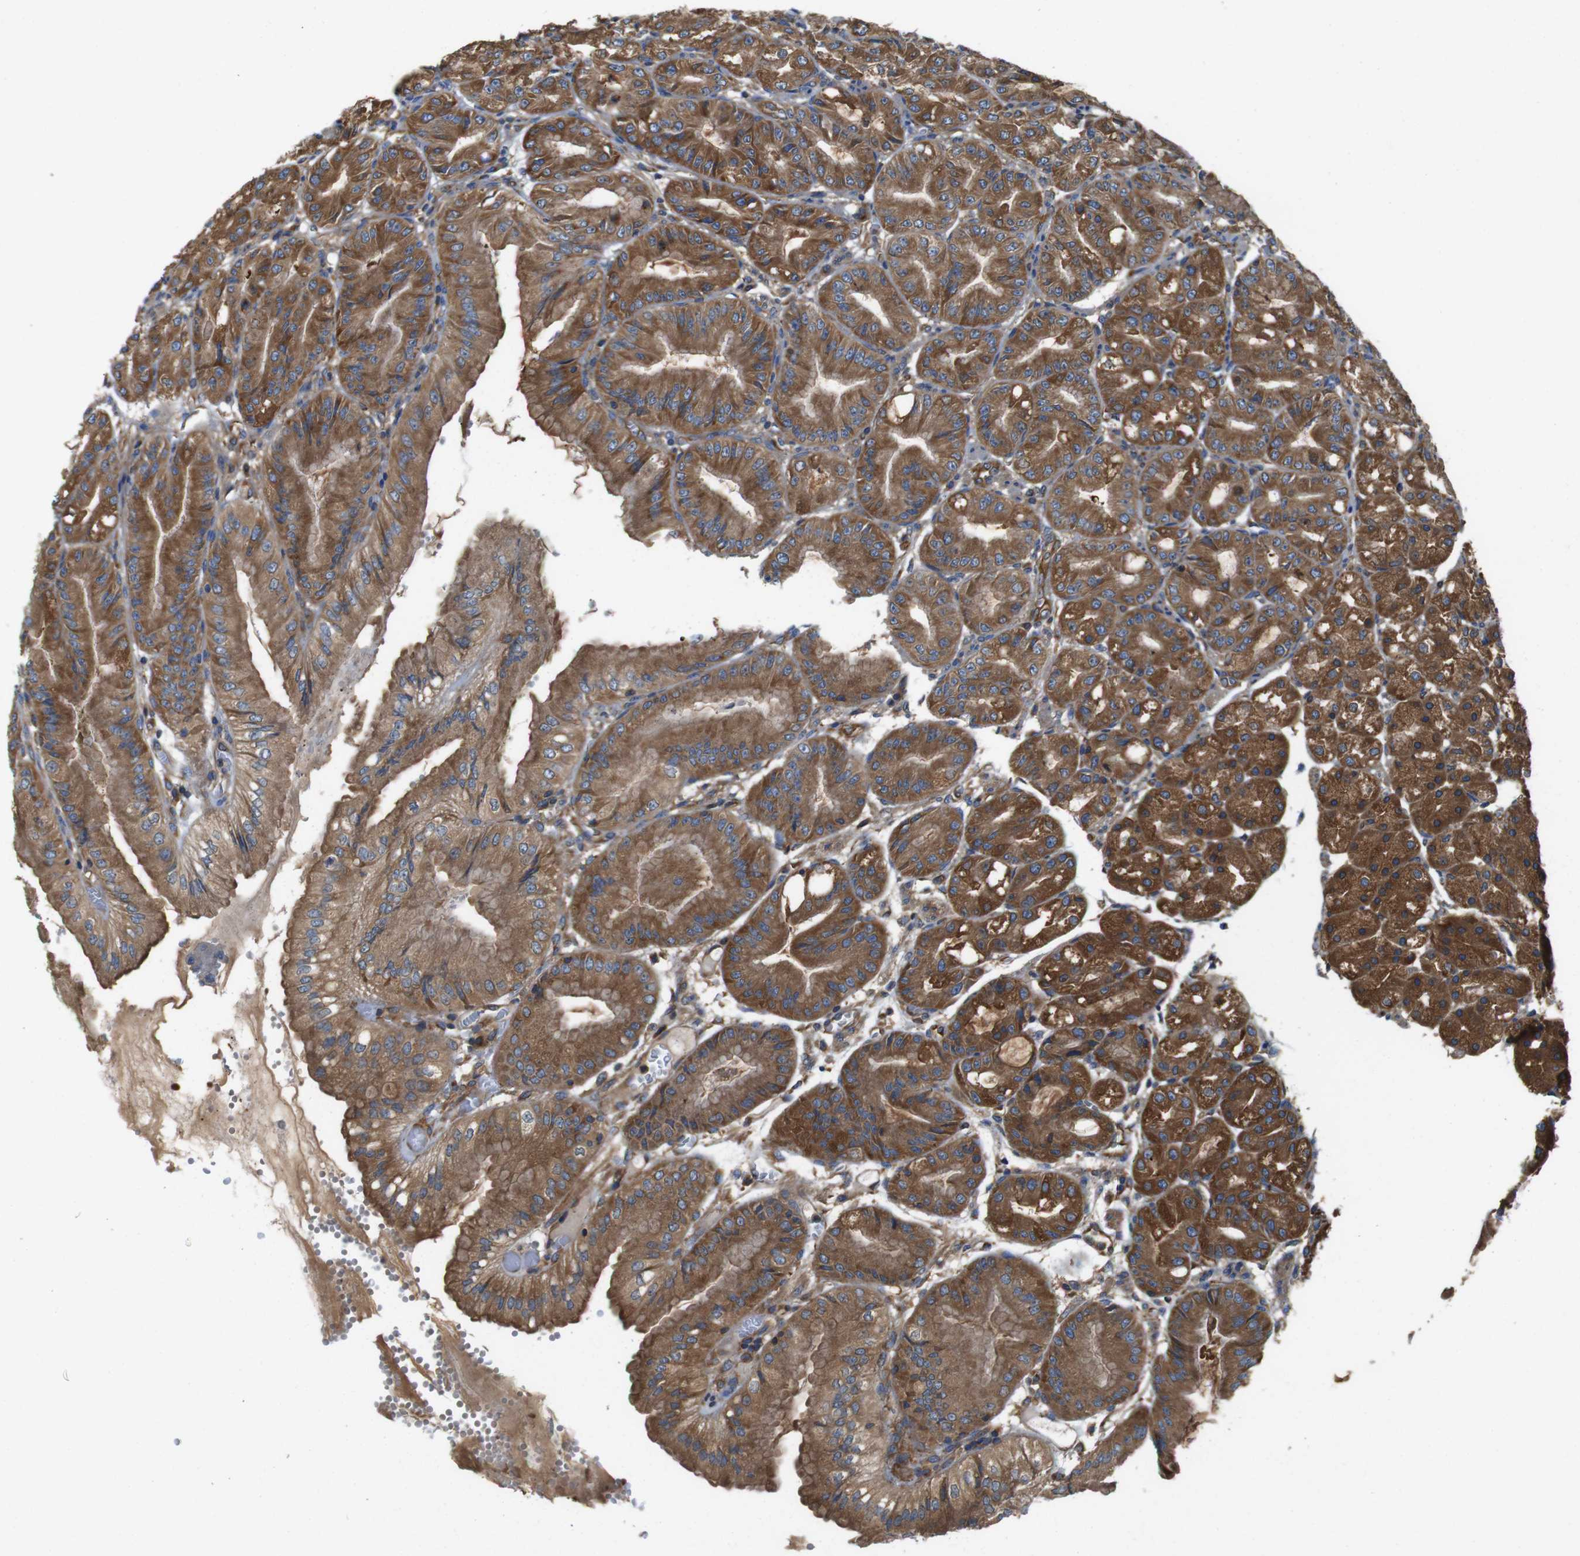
{"staining": {"intensity": "strong", "quantity": ">75%", "location": "cytoplasmic/membranous"}, "tissue": "stomach", "cell_type": "Glandular cells", "image_type": "normal", "snomed": [{"axis": "morphology", "description": "Normal tissue, NOS"}, {"axis": "topography", "description": "Stomach, lower"}], "caption": "Strong cytoplasmic/membranous protein expression is identified in about >75% of glandular cells in stomach. (IHC, brightfield microscopy, high magnification).", "gene": "DCTN1", "patient": {"sex": "male", "age": 71}}